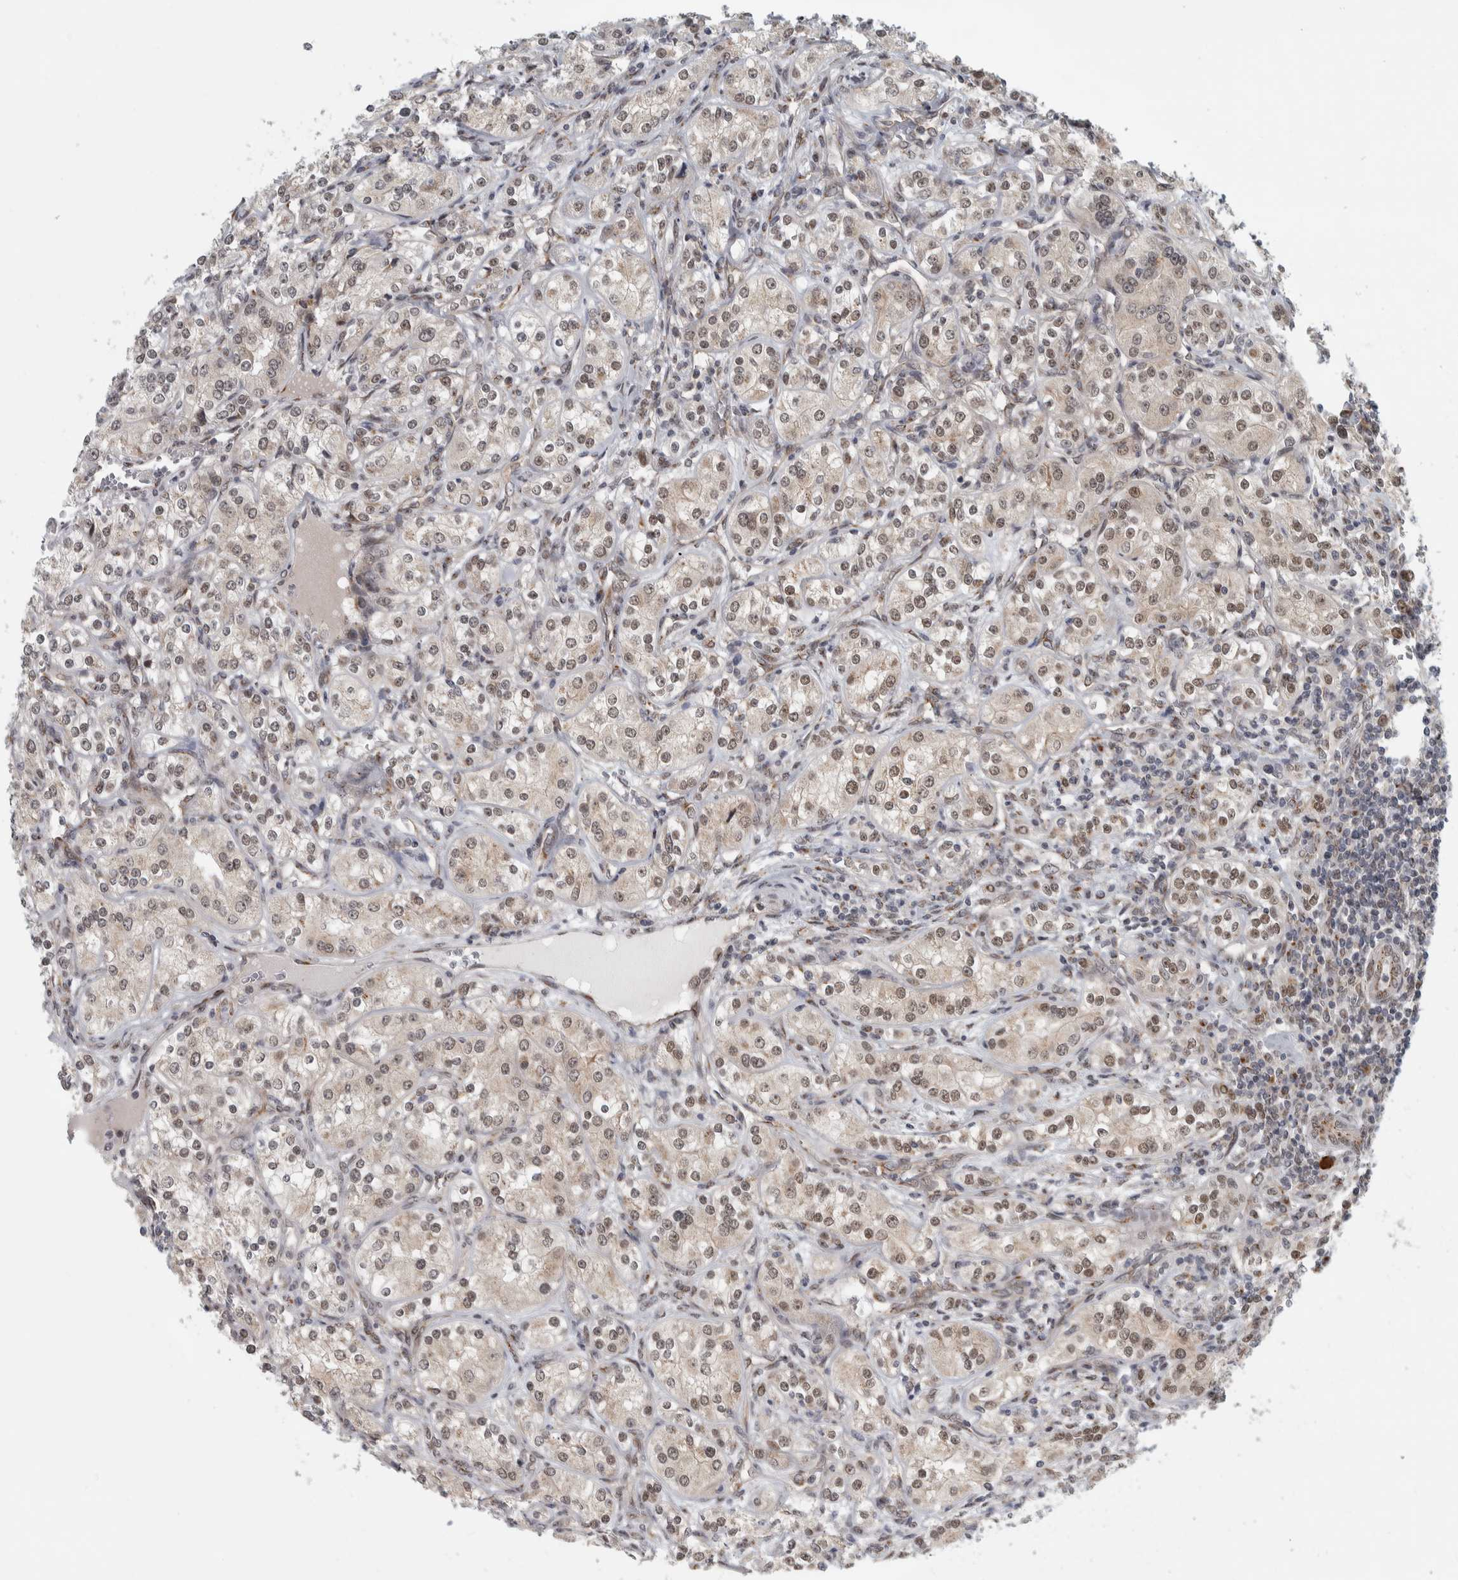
{"staining": {"intensity": "weak", "quantity": "25%-75%", "location": "nuclear"}, "tissue": "renal cancer", "cell_type": "Tumor cells", "image_type": "cancer", "snomed": [{"axis": "morphology", "description": "Adenocarcinoma, NOS"}, {"axis": "topography", "description": "Kidney"}], "caption": "Renal cancer (adenocarcinoma) tissue exhibits weak nuclear positivity in about 25%-75% of tumor cells", "gene": "ZMYND8", "patient": {"sex": "male", "age": 77}}